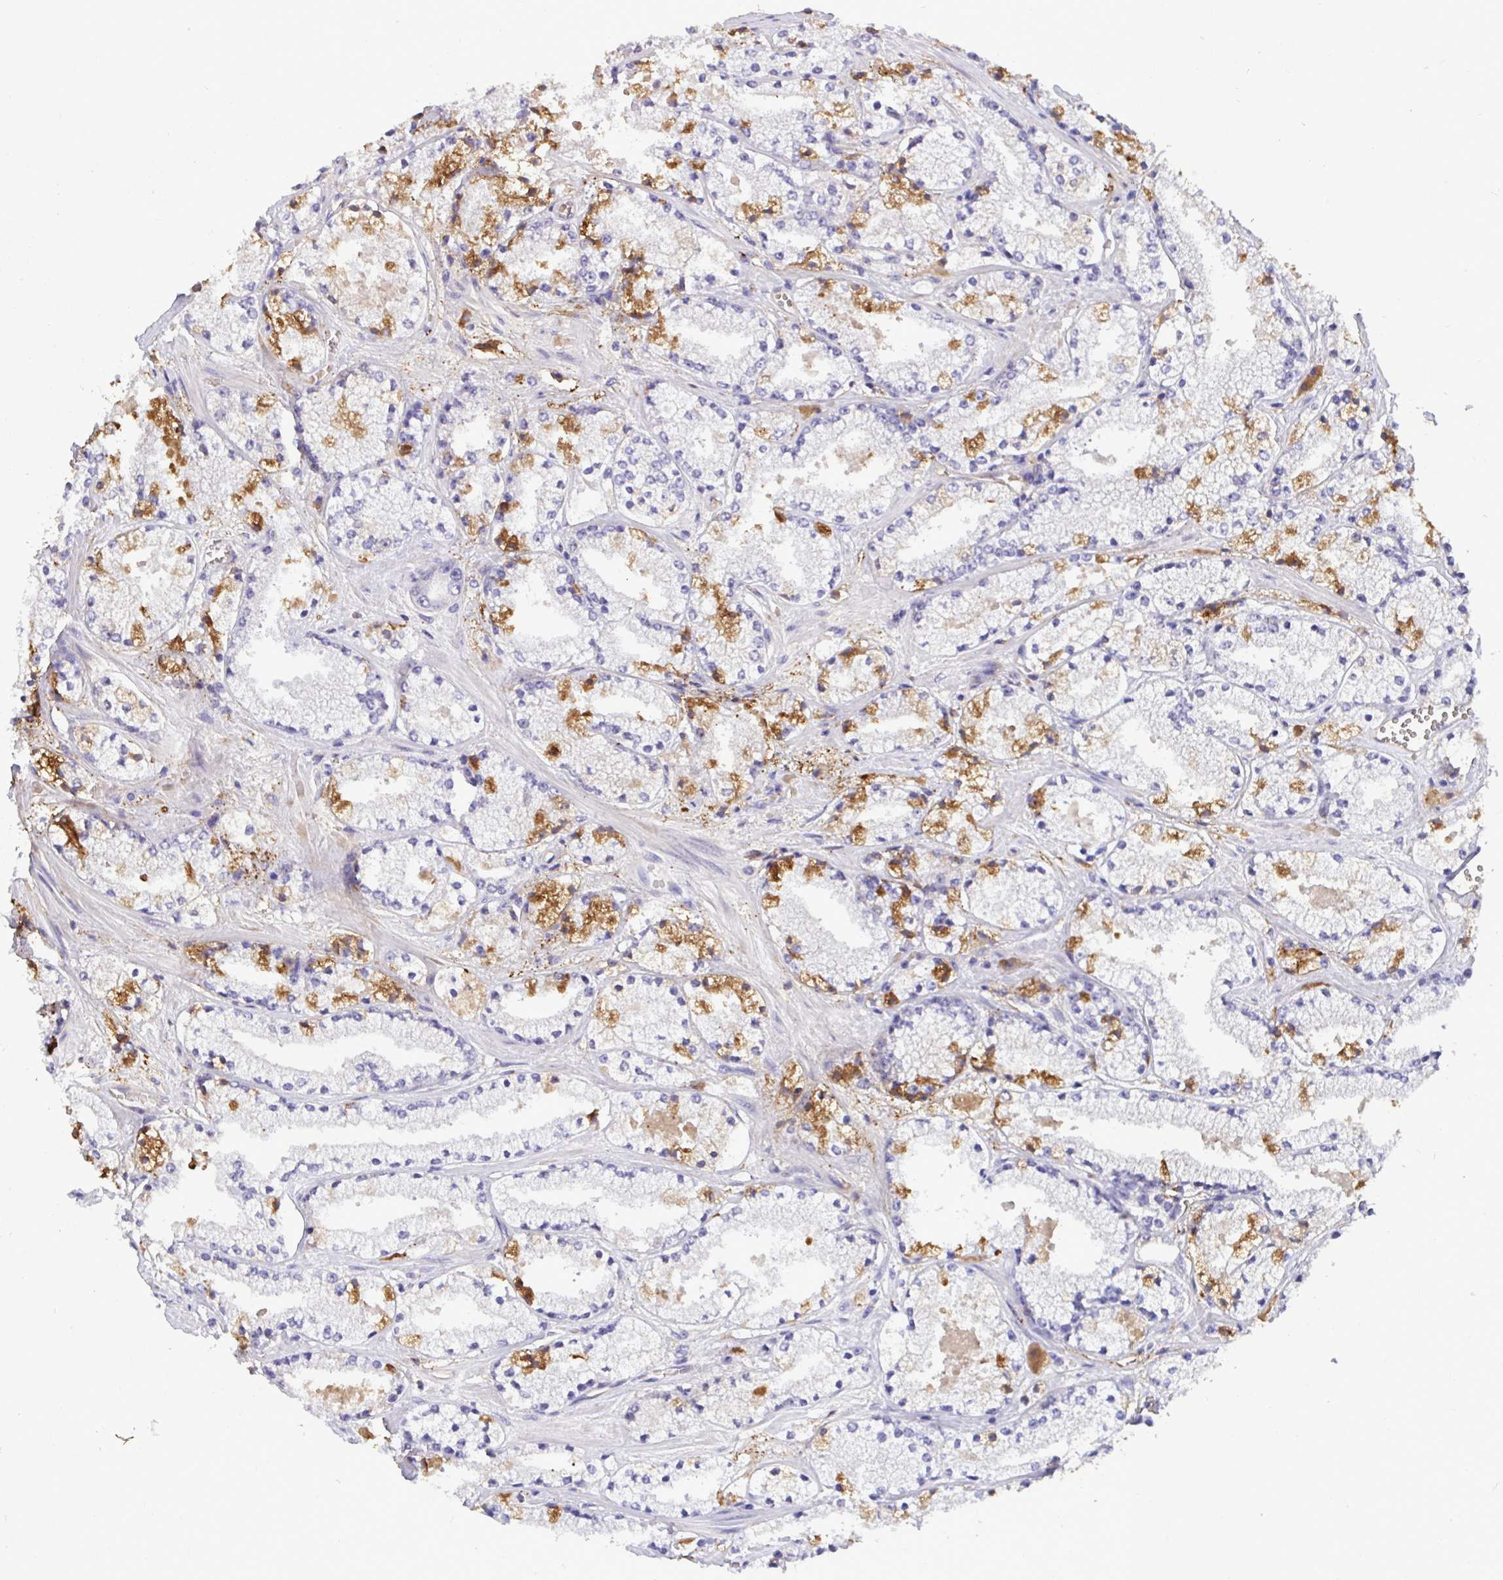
{"staining": {"intensity": "strong", "quantity": "<25%", "location": "cytoplasmic/membranous"}, "tissue": "prostate cancer", "cell_type": "Tumor cells", "image_type": "cancer", "snomed": [{"axis": "morphology", "description": "Adenocarcinoma, High grade"}, {"axis": "topography", "description": "Prostate"}], "caption": "A brown stain labels strong cytoplasmic/membranous positivity of a protein in prostate cancer (adenocarcinoma (high-grade)) tumor cells.", "gene": "F2", "patient": {"sex": "male", "age": 63}}